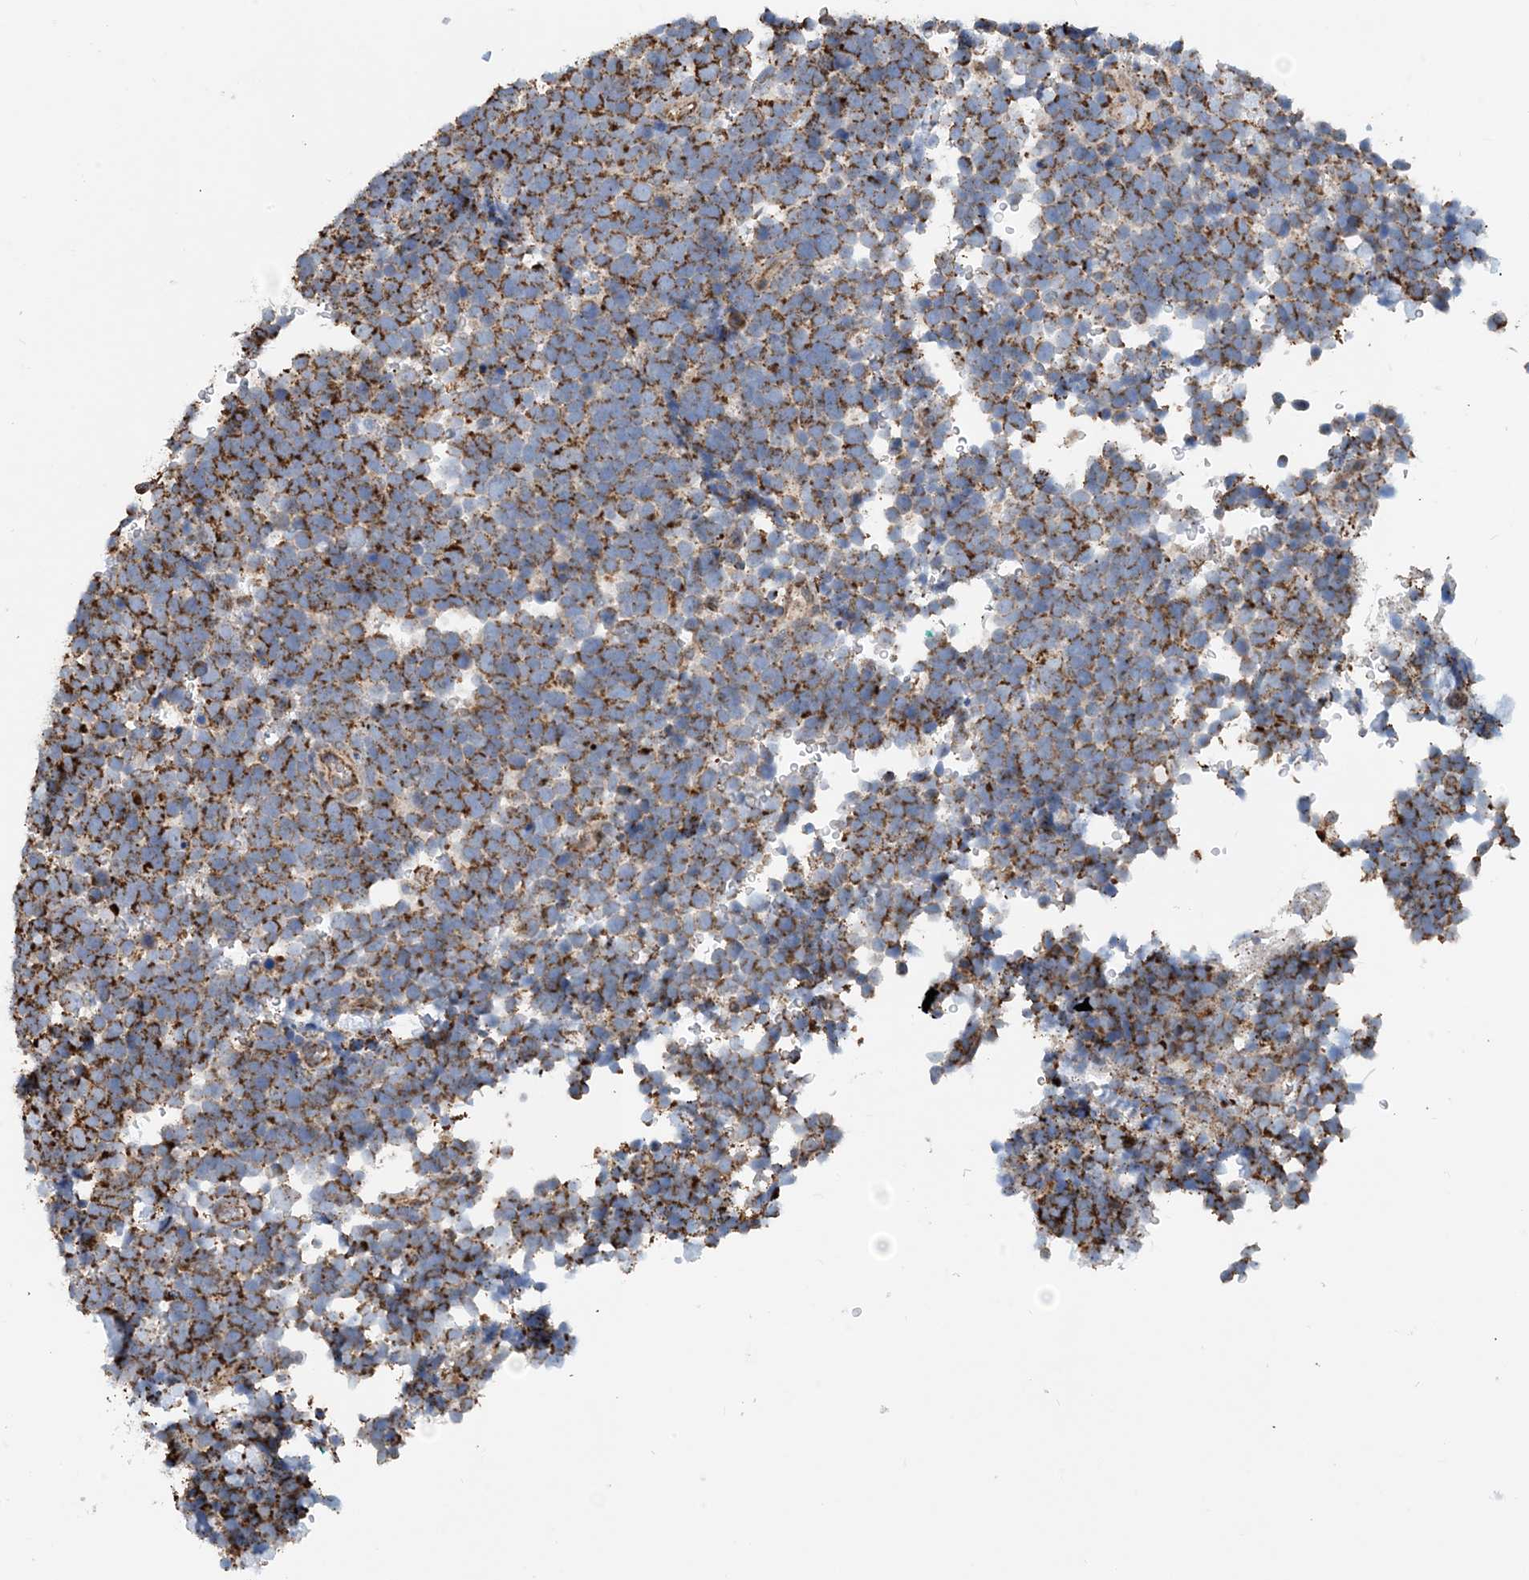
{"staining": {"intensity": "moderate", "quantity": ">75%", "location": "cytoplasmic/membranous"}, "tissue": "urothelial cancer", "cell_type": "Tumor cells", "image_type": "cancer", "snomed": [{"axis": "morphology", "description": "Urothelial carcinoma, High grade"}, {"axis": "topography", "description": "Urinary bladder"}], "caption": "High-grade urothelial carcinoma stained with IHC reveals moderate cytoplasmic/membranous expression in approximately >75% of tumor cells. The staining is performed using DAB brown chromogen to label protein expression. The nuclei are counter-stained blue using hematoxylin.", "gene": "PCDHGA1", "patient": {"sex": "female", "age": 82}}